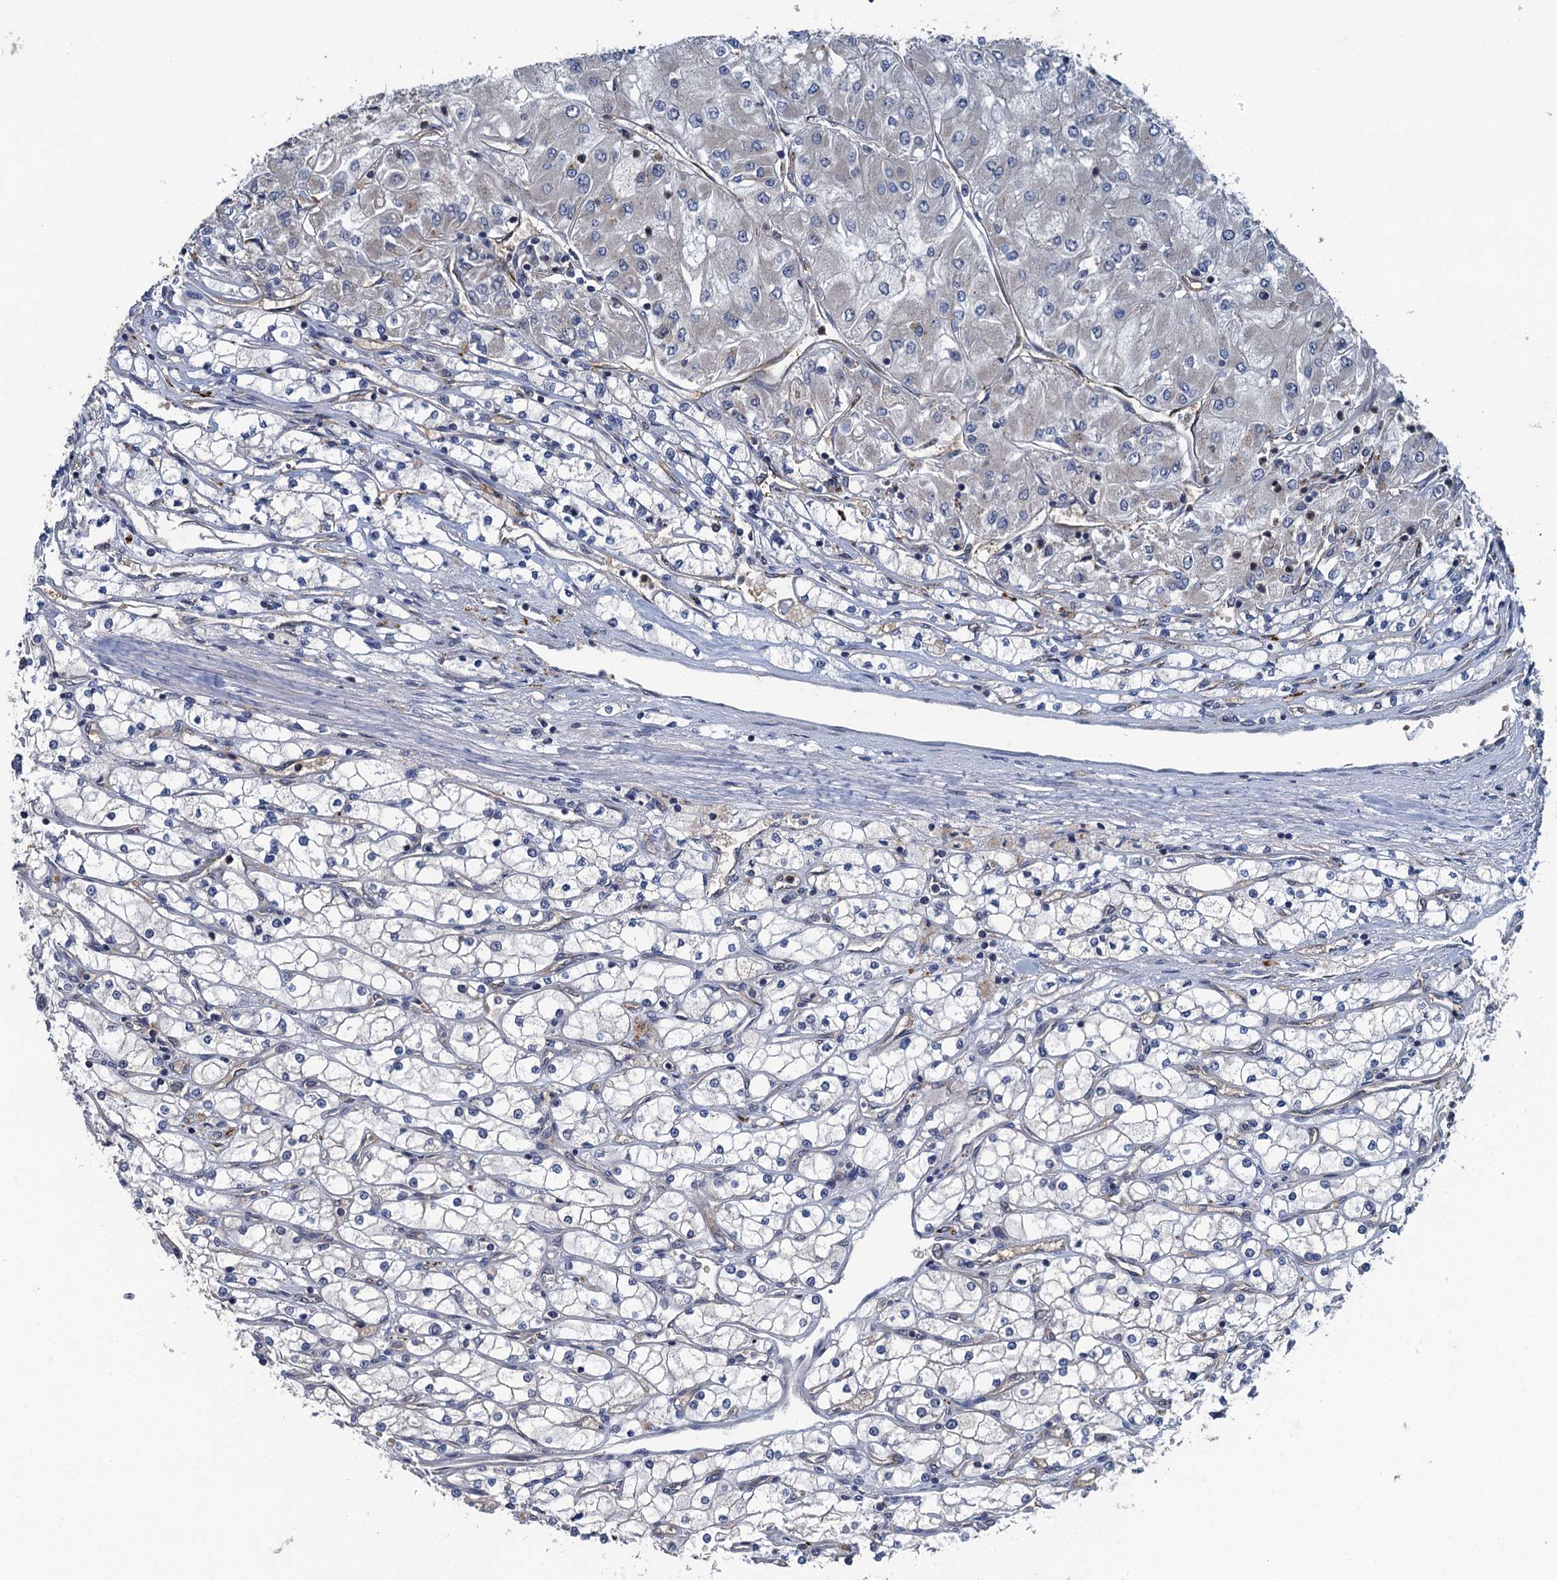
{"staining": {"intensity": "negative", "quantity": "none", "location": "none"}, "tissue": "renal cancer", "cell_type": "Tumor cells", "image_type": "cancer", "snomed": [{"axis": "morphology", "description": "Adenocarcinoma, NOS"}, {"axis": "topography", "description": "Kidney"}], "caption": "Tumor cells show no significant protein positivity in adenocarcinoma (renal). Nuclei are stained in blue.", "gene": "KBTBD8", "patient": {"sex": "male", "age": 80}}